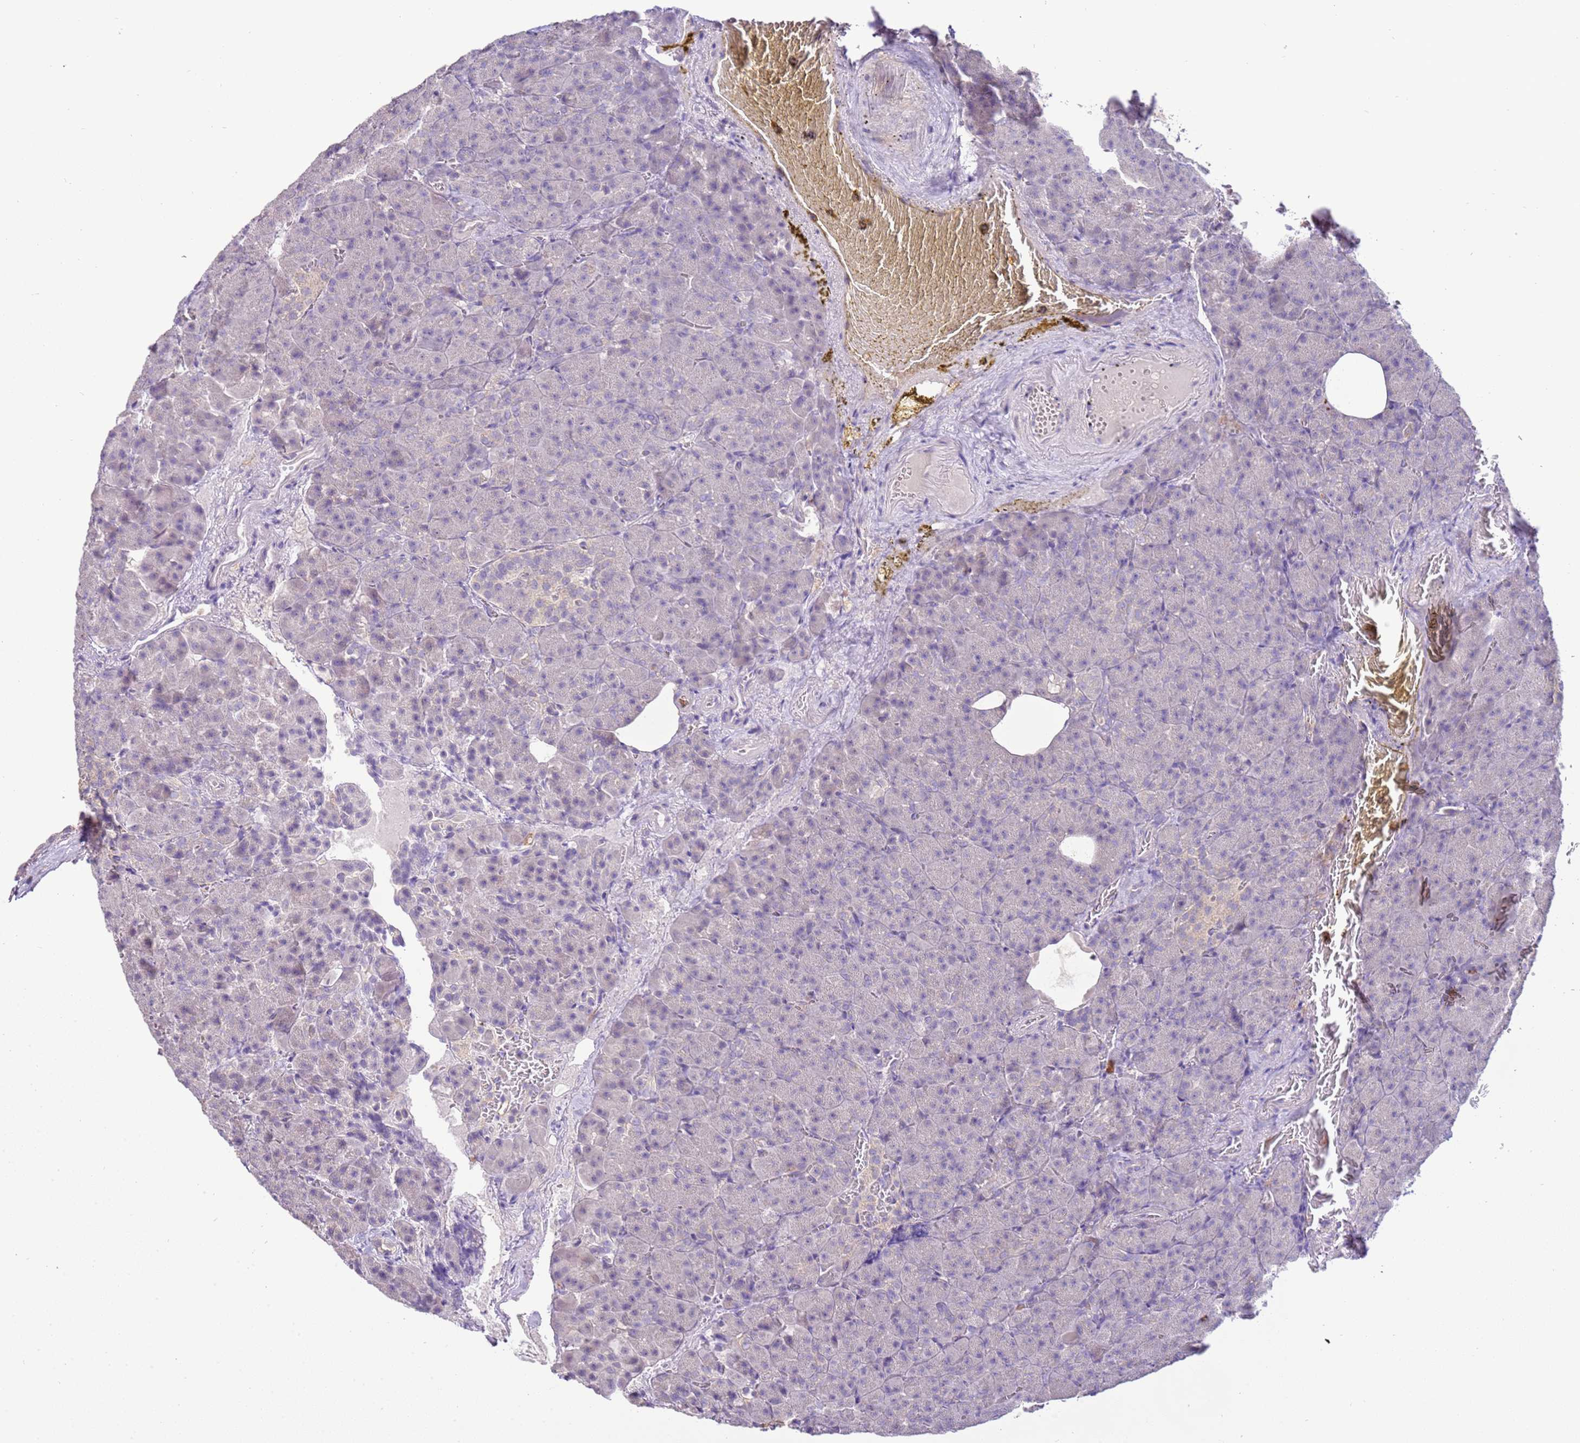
{"staining": {"intensity": "negative", "quantity": "none", "location": "none"}, "tissue": "pancreas", "cell_type": "Exocrine glandular cells", "image_type": "normal", "snomed": [{"axis": "morphology", "description": "Normal tissue, NOS"}, {"axis": "topography", "description": "Pancreas"}], "caption": "The micrograph reveals no staining of exocrine glandular cells in unremarkable pancreas. Brightfield microscopy of immunohistochemistry (IHC) stained with DAB (3,3'-diaminobenzidine) (brown) and hematoxylin (blue), captured at high magnification.", "gene": "IL2RG", "patient": {"sex": "female", "age": 74}}